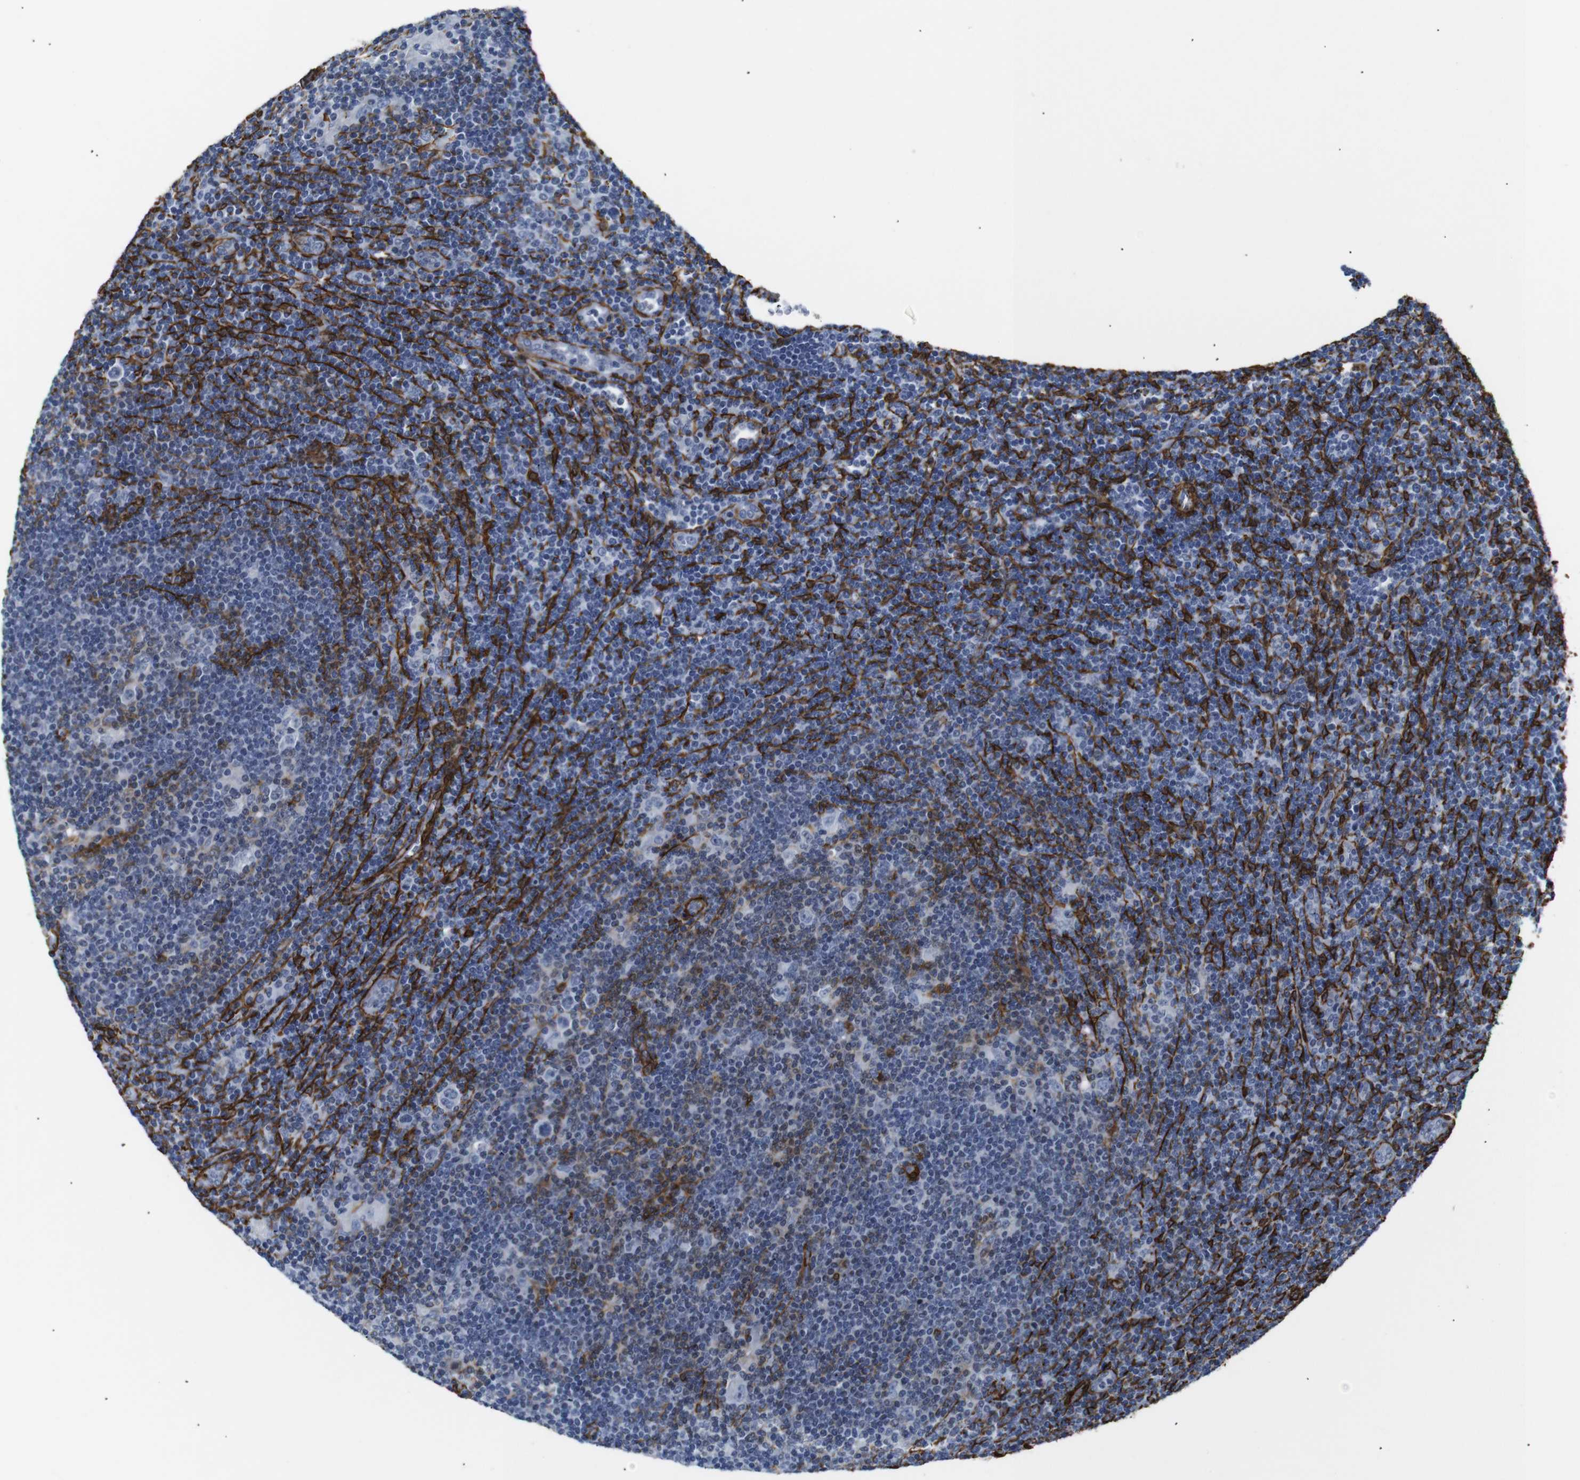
{"staining": {"intensity": "negative", "quantity": "none", "location": "none"}, "tissue": "lymphoma", "cell_type": "Tumor cells", "image_type": "cancer", "snomed": [{"axis": "morphology", "description": "Hodgkin's disease, NOS"}, {"axis": "topography", "description": "Lymph node"}], "caption": "Immunohistochemical staining of human lymphoma shows no significant expression in tumor cells.", "gene": "ACTA2", "patient": {"sex": "female", "age": 57}}